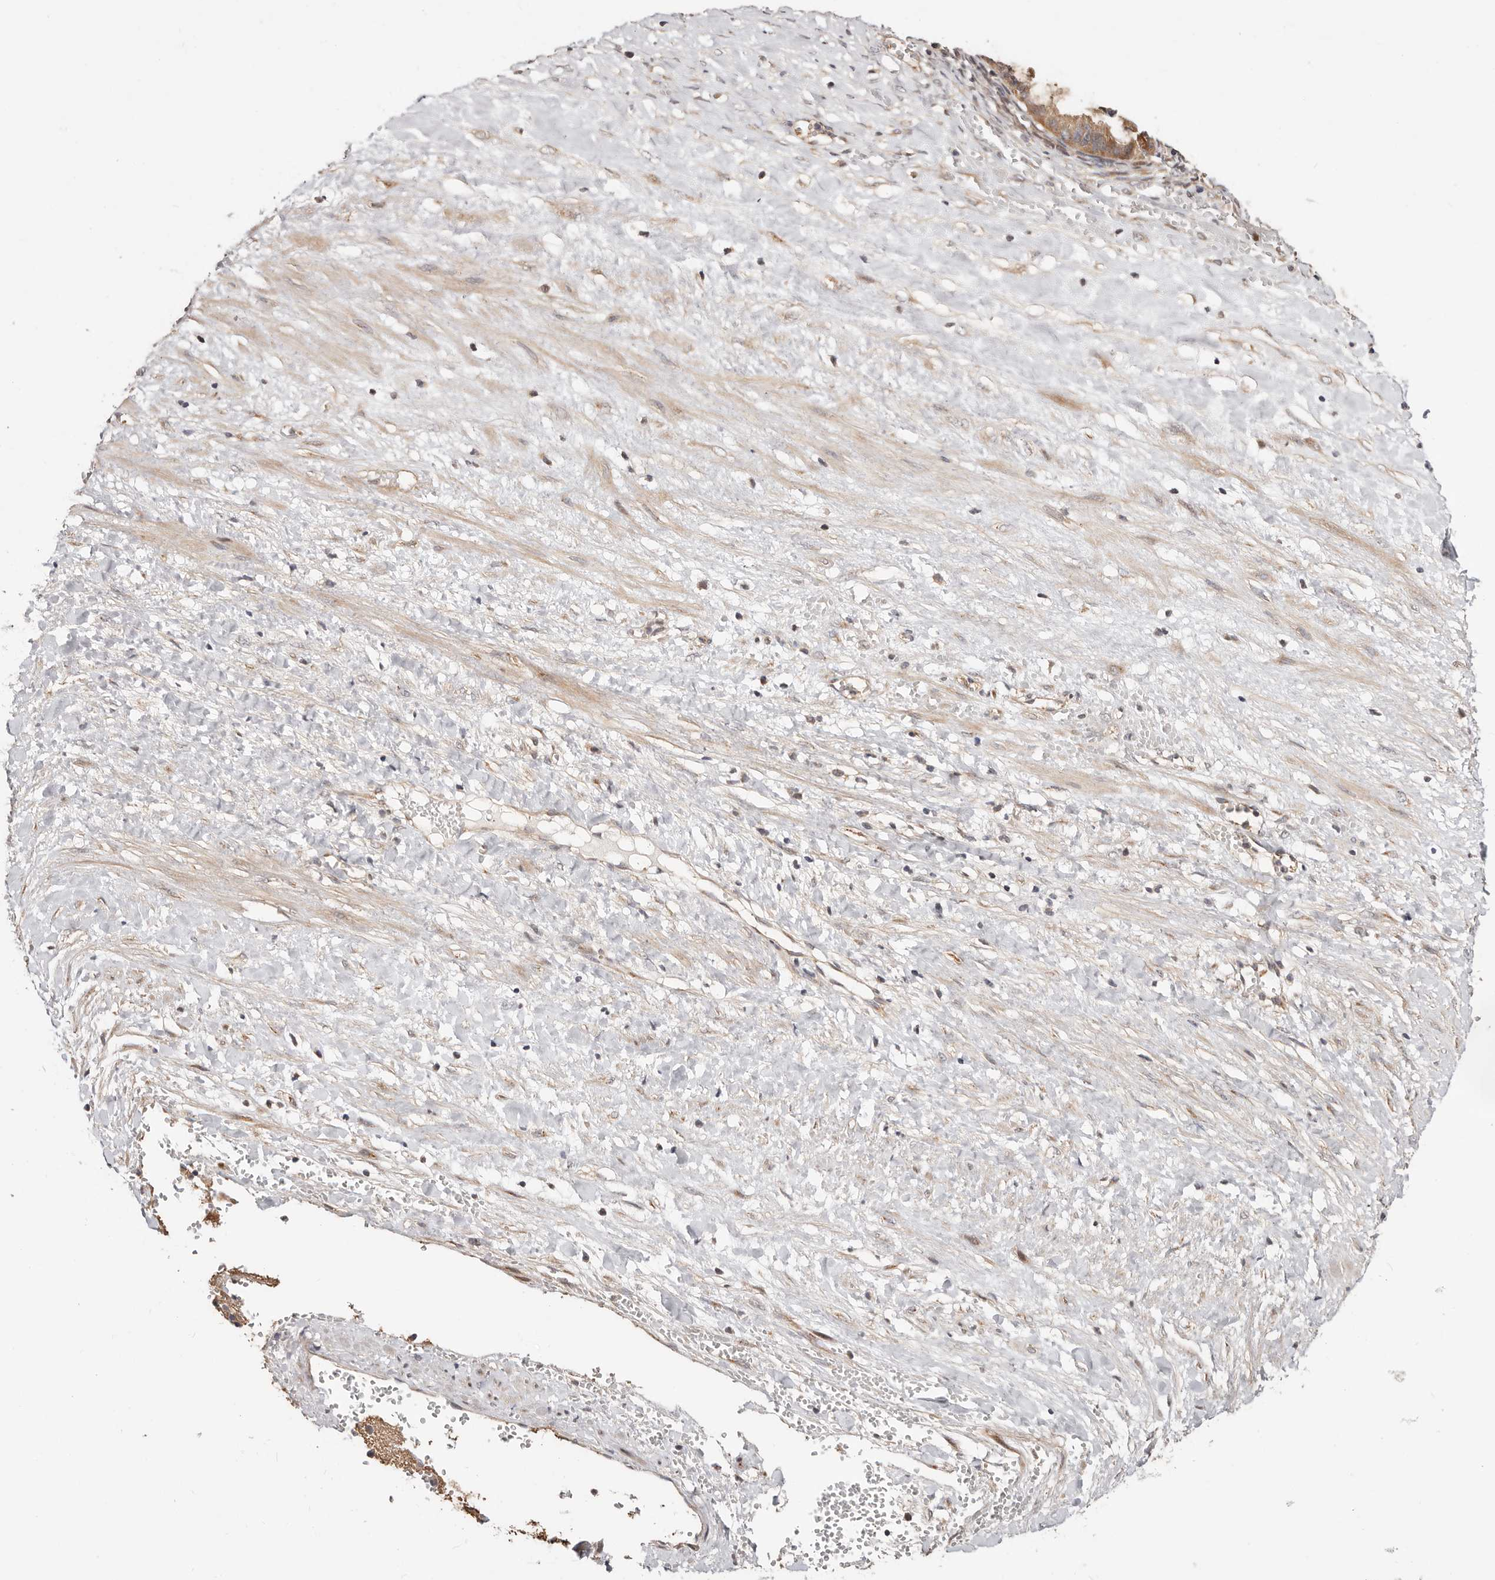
{"staining": {"intensity": "moderate", "quantity": ">75%", "location": "cytoplasmic/membranous"}, "tissue": "ovarian cancer", "cell_type": "Tumor cells", "image_type": "cancer", "snomed": [{"axis": "morphology", "description": "Cystadenocarcinoma, mucinous, NOS"}, {"axis": "topography", "description": "Ovary"}], "caption": "Moderate cytoplasmic/membranous positivity for a protein is appreciated in about >75% of tumor cells of ovarian cancer using immunohistochemistry.", "gene": "USP33", "patient": {"sex": "female", "age": 73}}